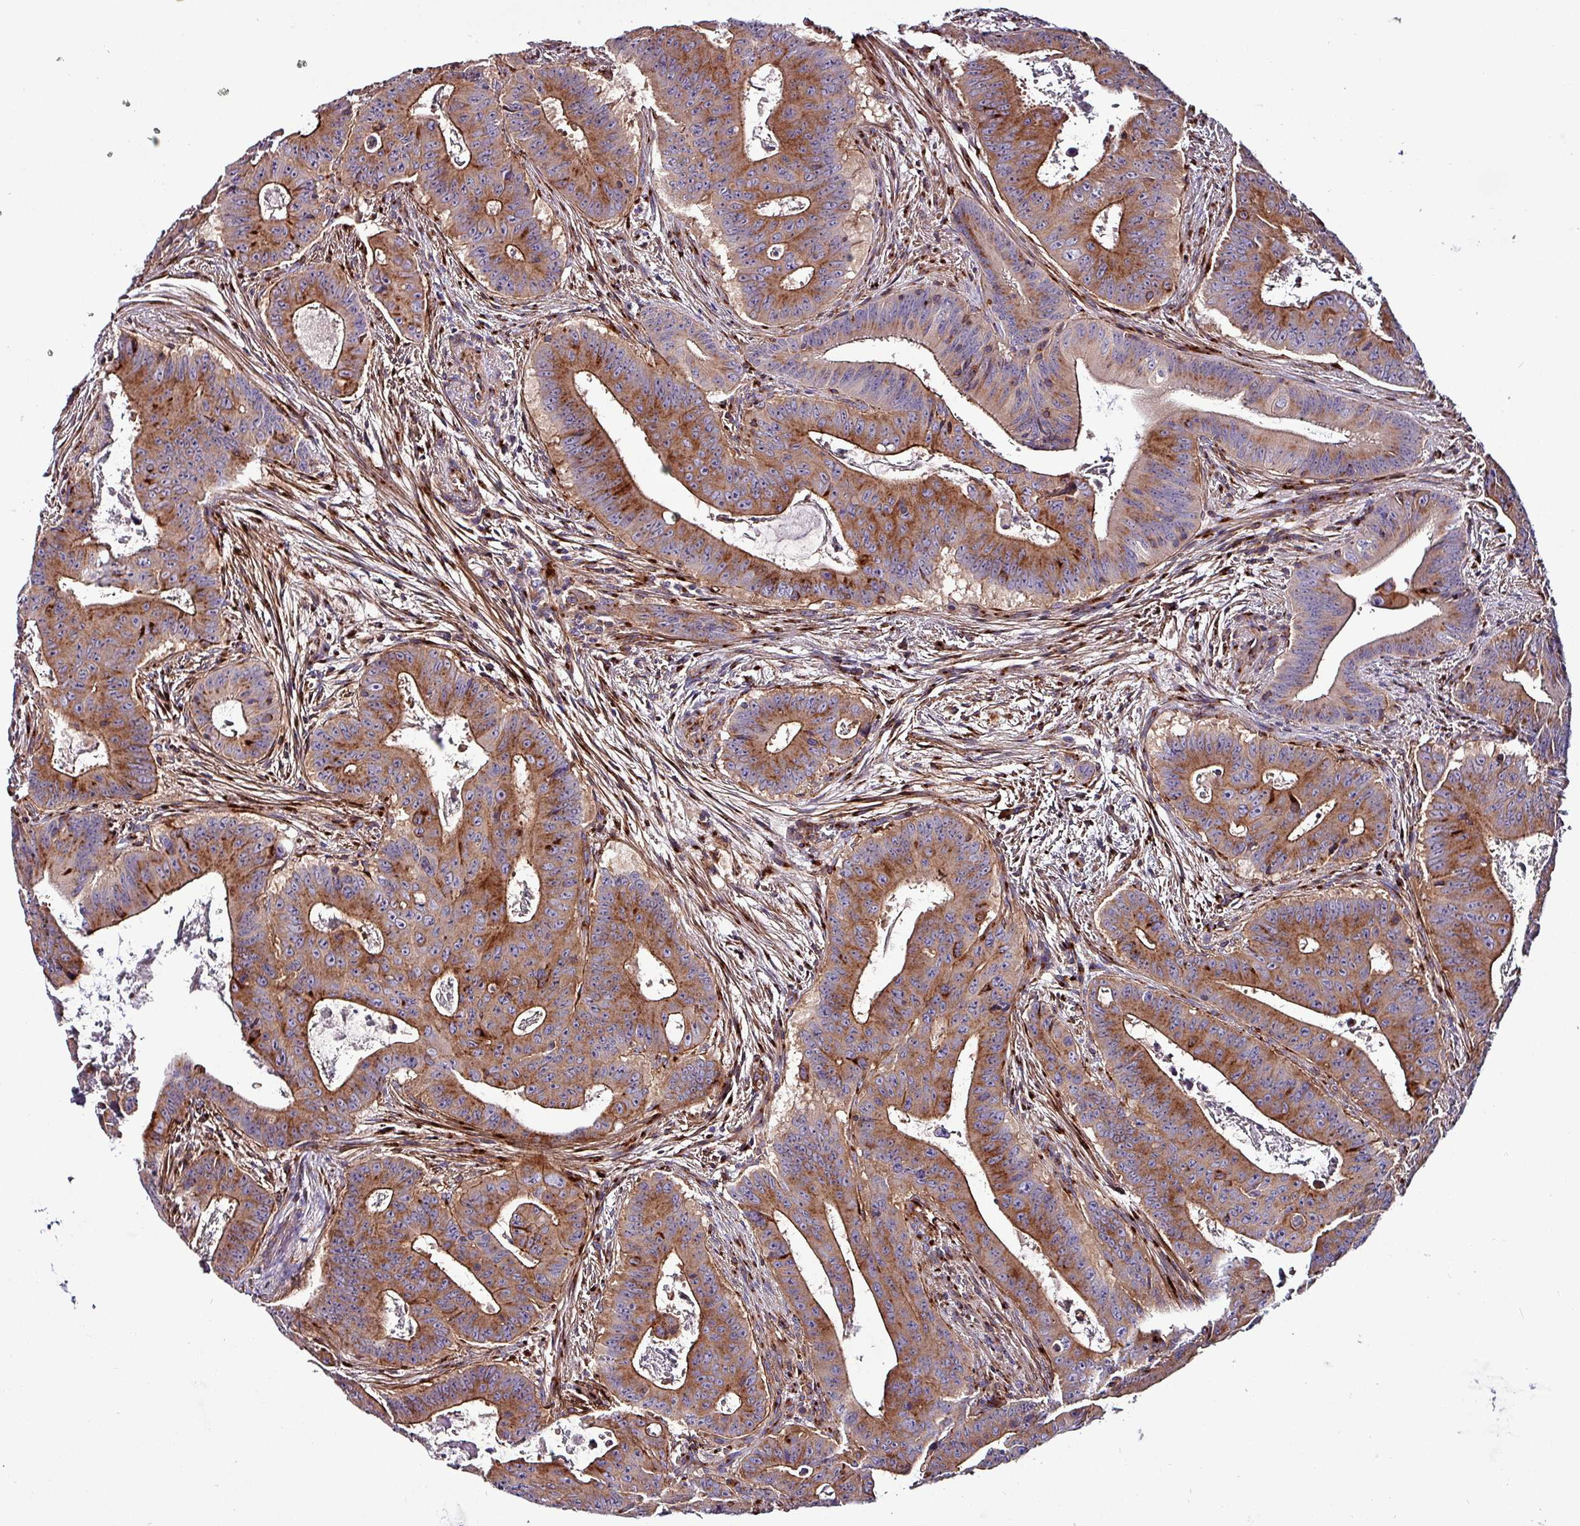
{"staining": {"intensity": "moderate", "quantity": ">75%", "location": "cytoplasmic/membranous"}, "tissue": "colorectal cancer", "cell_type": "Tumor cells", "image_type": "cancer", "snomed": [{"axis": "morphology", "description": "Adenocarcinoma, NOS"}, {"axis": "topography", "description": "Rectum"}], "caption": "IHC image of neoplastic tissue: colorectal cancer (adenocarcinoma) stained using immunohistochemistry reveals medium levels of moderate protein expression localized specifically in the cytoplasmic/membranous of tumor cells, appearing as a cytoplasmic/membranous brown color.", "gene": "VAMP4", "patient": {"sex": "female", "age": 75}}